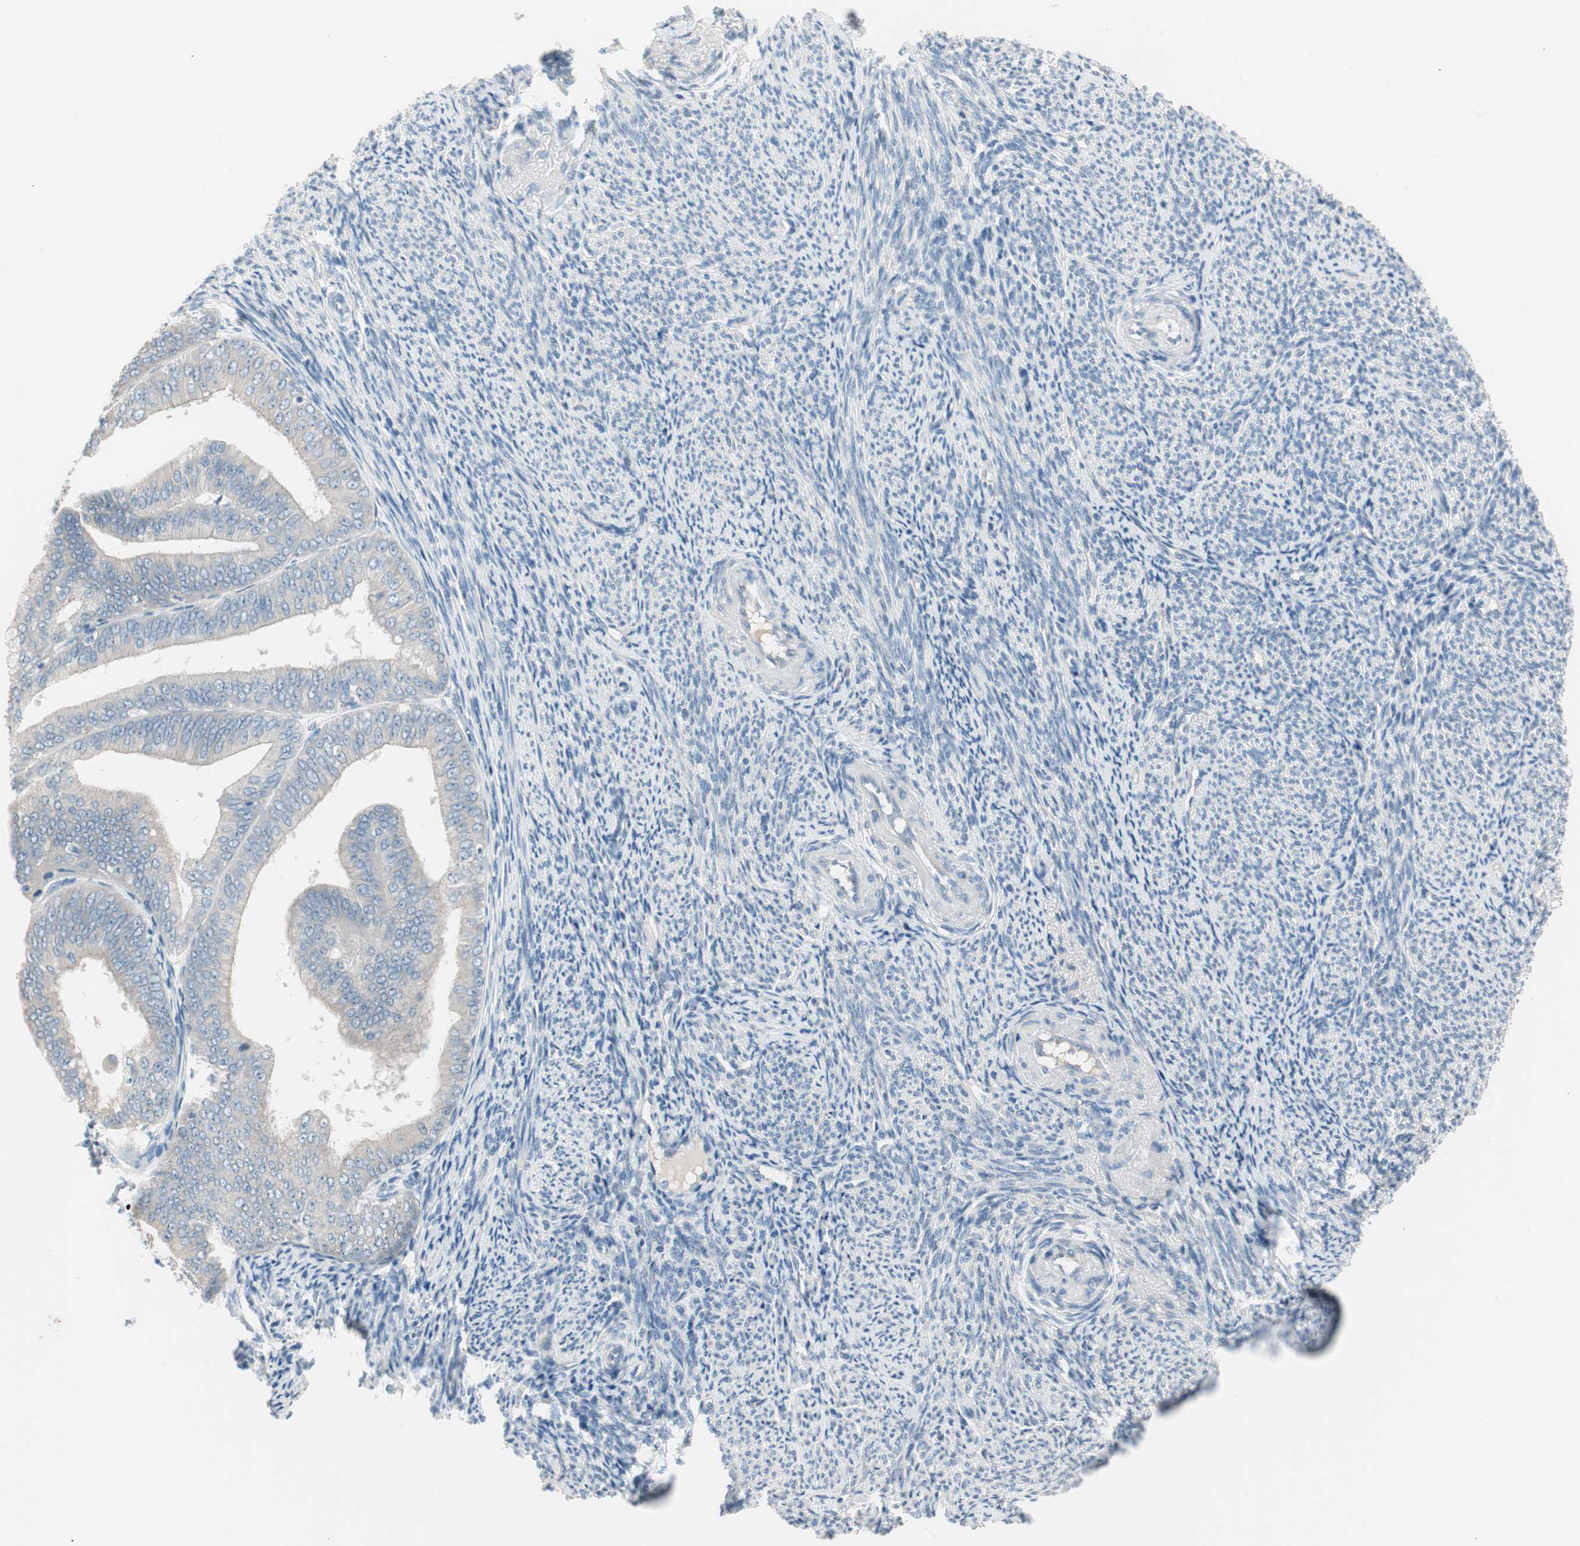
{"staining": {"intensity": "negative", "quantity": "none", "location": "none"}, "tissue": "endometrial cancer", "cell_type": "Tumor cells", "image_type": "cancer", "snomed": [{"axis": "morphology", "description": "Adenocarcinoma, NOS"}, {"axis": "topography", "description": "Endometrium"}], "caption": "Tumor cells show no significant expression in endometrial cancer. The staining is performed using DAB (3,3'-diaminobenzidine) brown chromogen with nuclei counter-stained in using hematoxylin.", "gene": "SPINK4", "patient": {"sex": "female", "age": 63}}